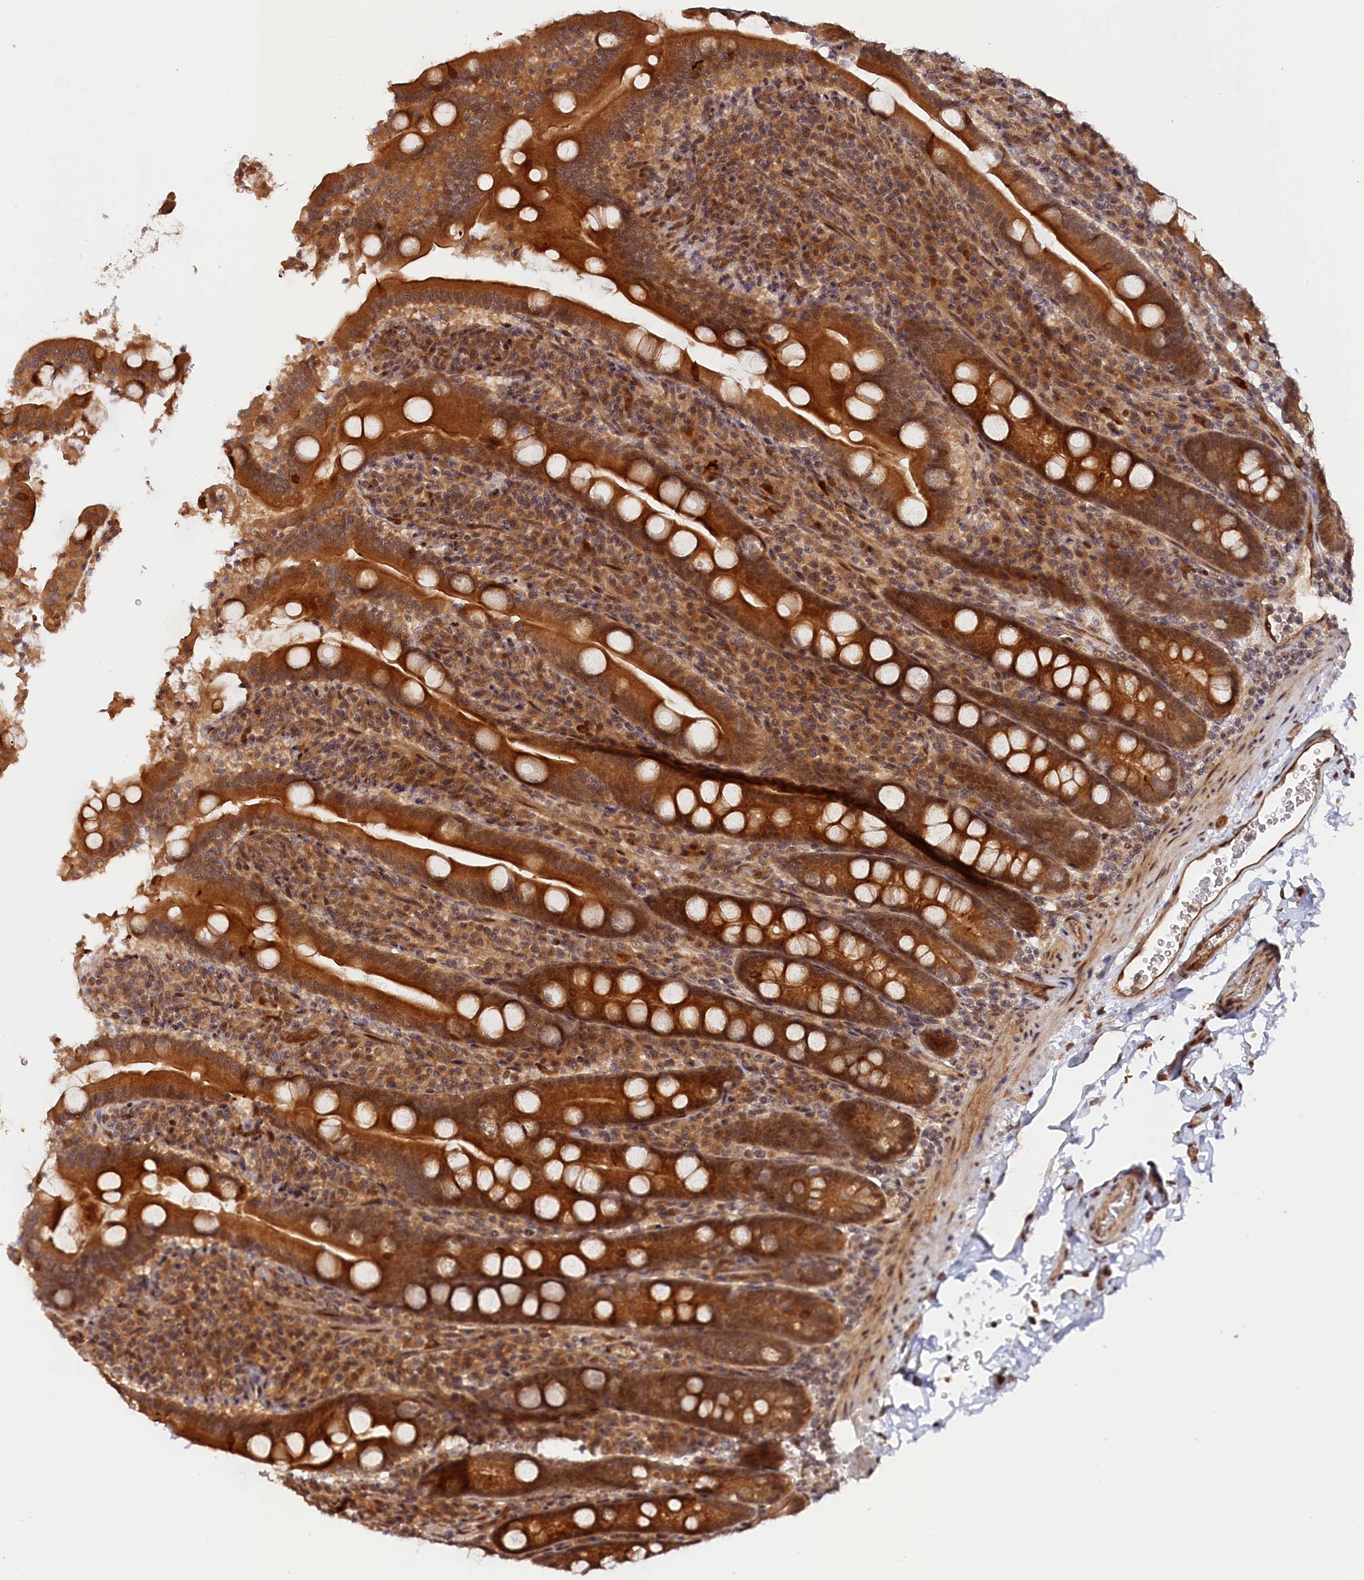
{"staining": {"intensity": "strong", "quantity": ">75%", "location": "cytoplasmic/membranous,nuclear"}, "tissue": "oral mucosa", "cell_type": "Squamous epithelial cells", "image_type": "normal", "snomed": [{"axis": "morphology", "description": "Normal tissue, NOS"}, {"axis": "topography", "description": "Oral tissue"}, {"axis": "topography", "description": "Tounge, NOS"}], "caption": "DAB immunohistochemical staining of normal human oral mucosa displays strong cytoplasmic/membranous,nuclear protein positivity in about >75% of squamous epithelial cells. (DAB (3,3'-diaminobenzidine) IHC with brightfield microscopy, high magnification).", "gene": "ANKRD24", "patient": {"sex": "female", "age": 73}}